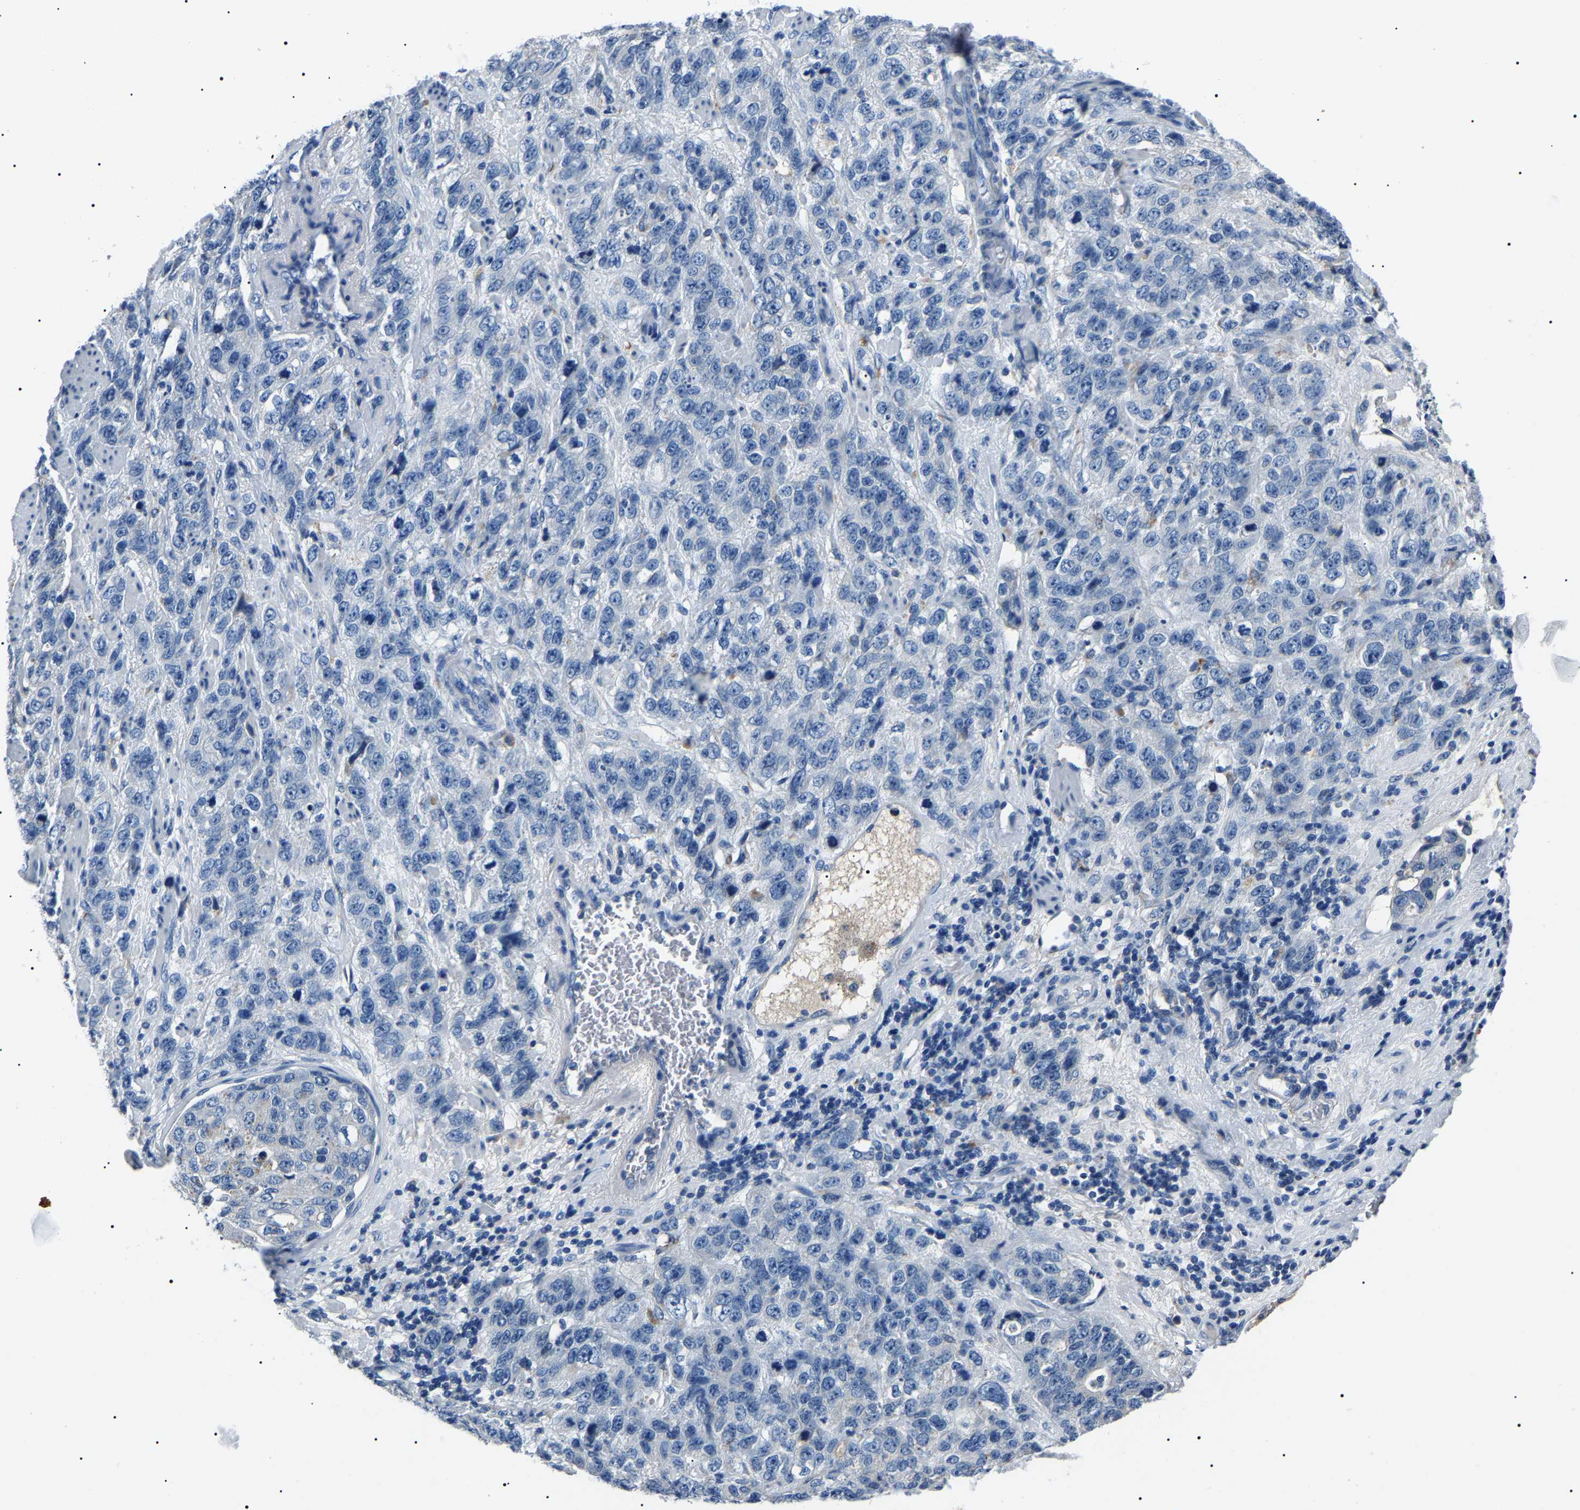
{"staining": {"intensity": "negative", "quantity": "none", "location": "none"}, "tissue": "stomach cancer", "cell_type": "Tumor cells", "image_type": "cancer", "snomed": [{"axis": "morphology", "description": "Adenocarcinoma, NOS"}, {"axis": "topography", "description": "Stomach"}], "caption": "This histopathology image is of adenocarcinoma (stomach) stained with immunohistochemistry (IHC) to label a protein in brown with the nuclei are counter-stained blue. There is no positivity in tumor cells.", "gene": "KLK15", "patient": {"sex": "male", "age": 48}}